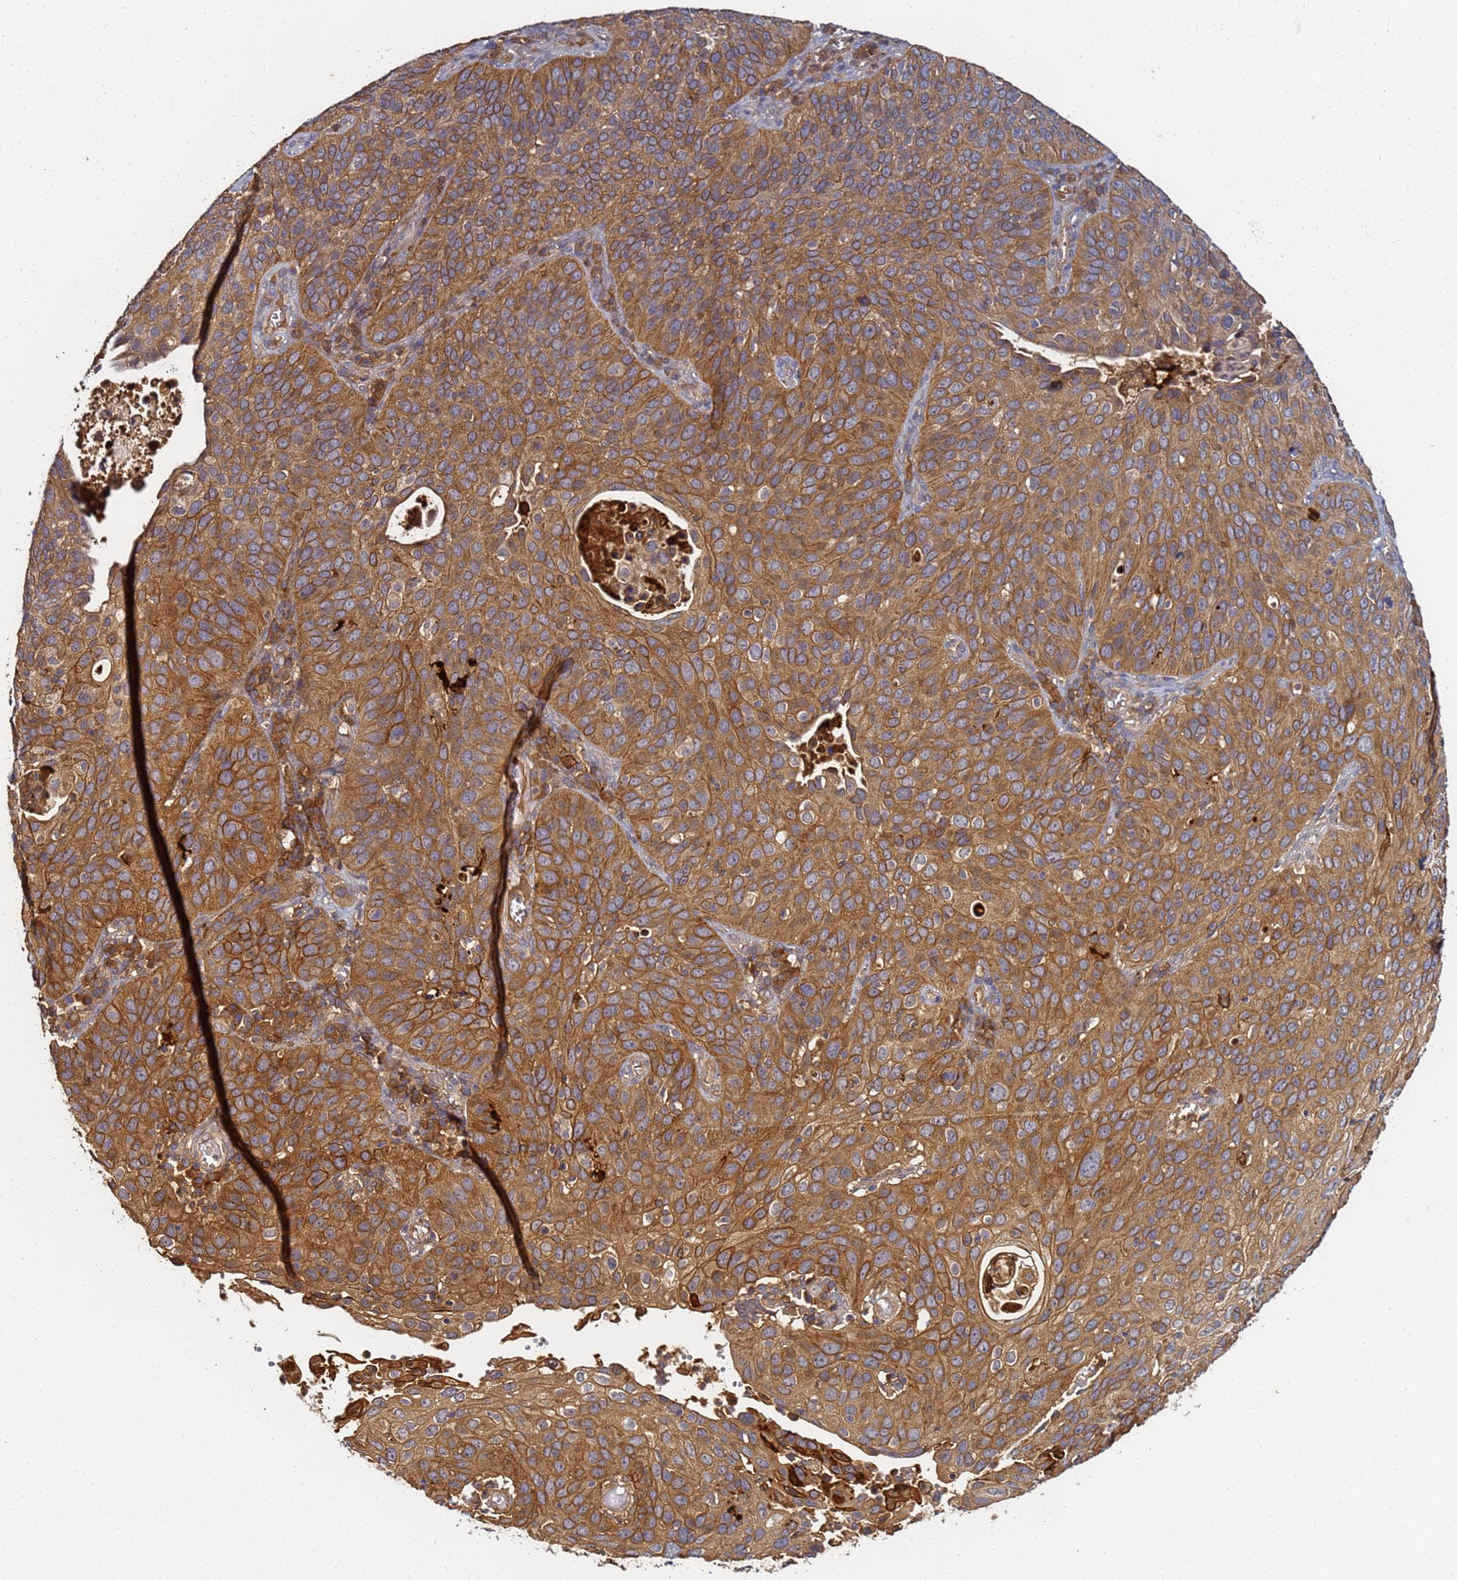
{"staining": {"intensity": "moderate", "quantity": ">75%", "location": "cytoplasmic/membranous"}, "tissue": "cervical cancer", "cell_type": "Tumor cells", "image_type": "cancer", "snomed": [{"axis": "morphology", "description": "Squamous cell carcinoma, NOS"}, {"axis": "topography", "description": "Cervix"}], "caption": "Brown immunohistochemical staining in human cervical cancer demonstrates moderate cytoplasmic/membranous positivity in about >75% of tumor cells.", "gene": "LRRC69", "patient": {"sex": "female", "age": 36}}